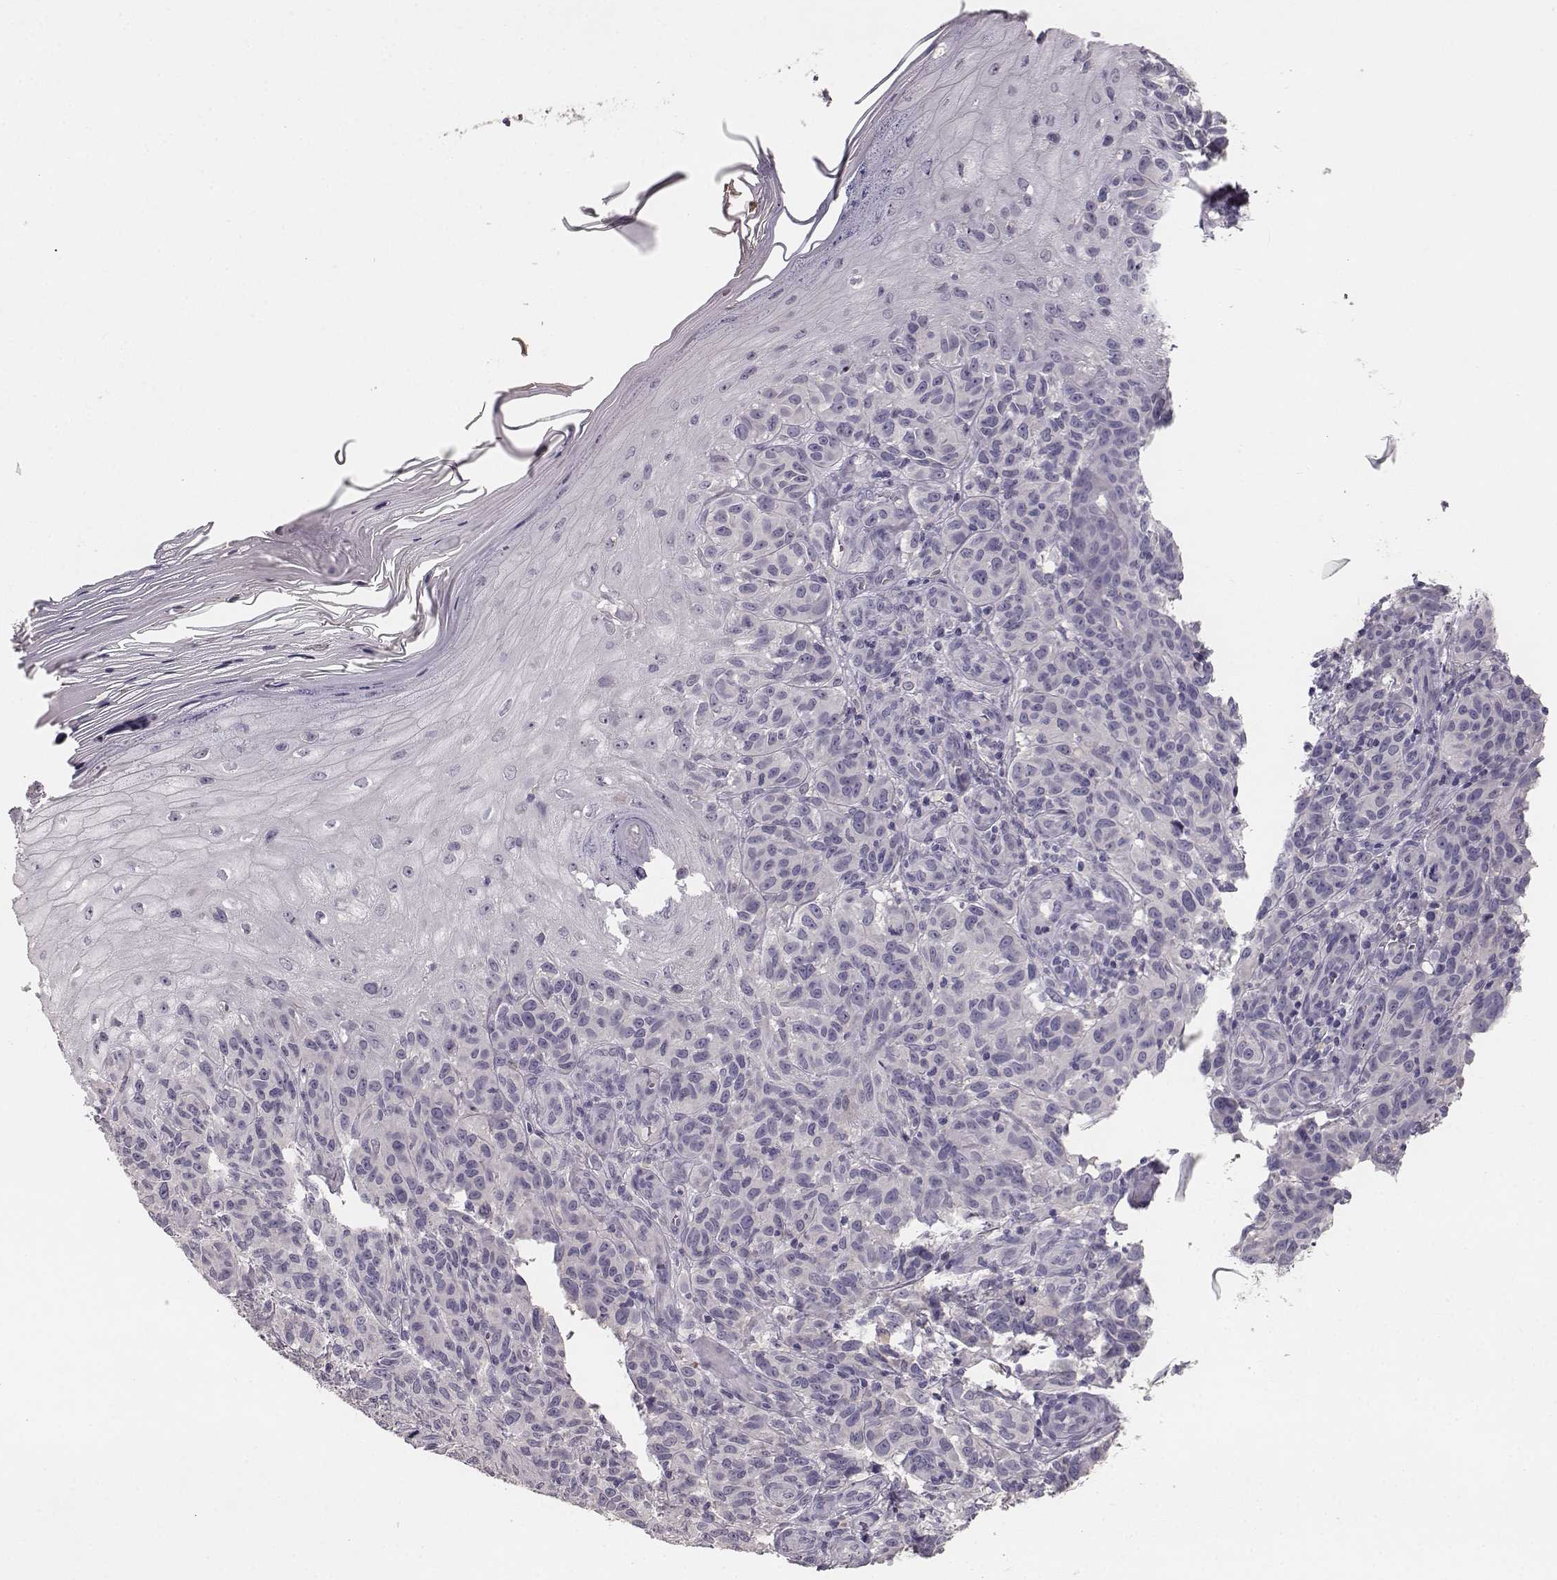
{"staining": {"intensity": "negative", "quantity": "none", "location": "none"}, "tissue": "melanoma", "cell_type": "Tumor cells", "image_type": "cancer", "snomed": [{"axis": "morphology", "description": "Malignant melanoma, NOS"}, {"axis": "topography", "description": "Skin"}], "caption": "Immunohistochemical staining of melanoma exhibits no significant positivity in tumor cells. The staining was performed using DAB (3,3'-diaminobenzidine) to visualize the protein expression in brown, while the nuclei were stained in blue with hematoxylin (Magnification: 20x).", "gene": "YJEFN3", "patient": {"sex": "female", "age": 53}}